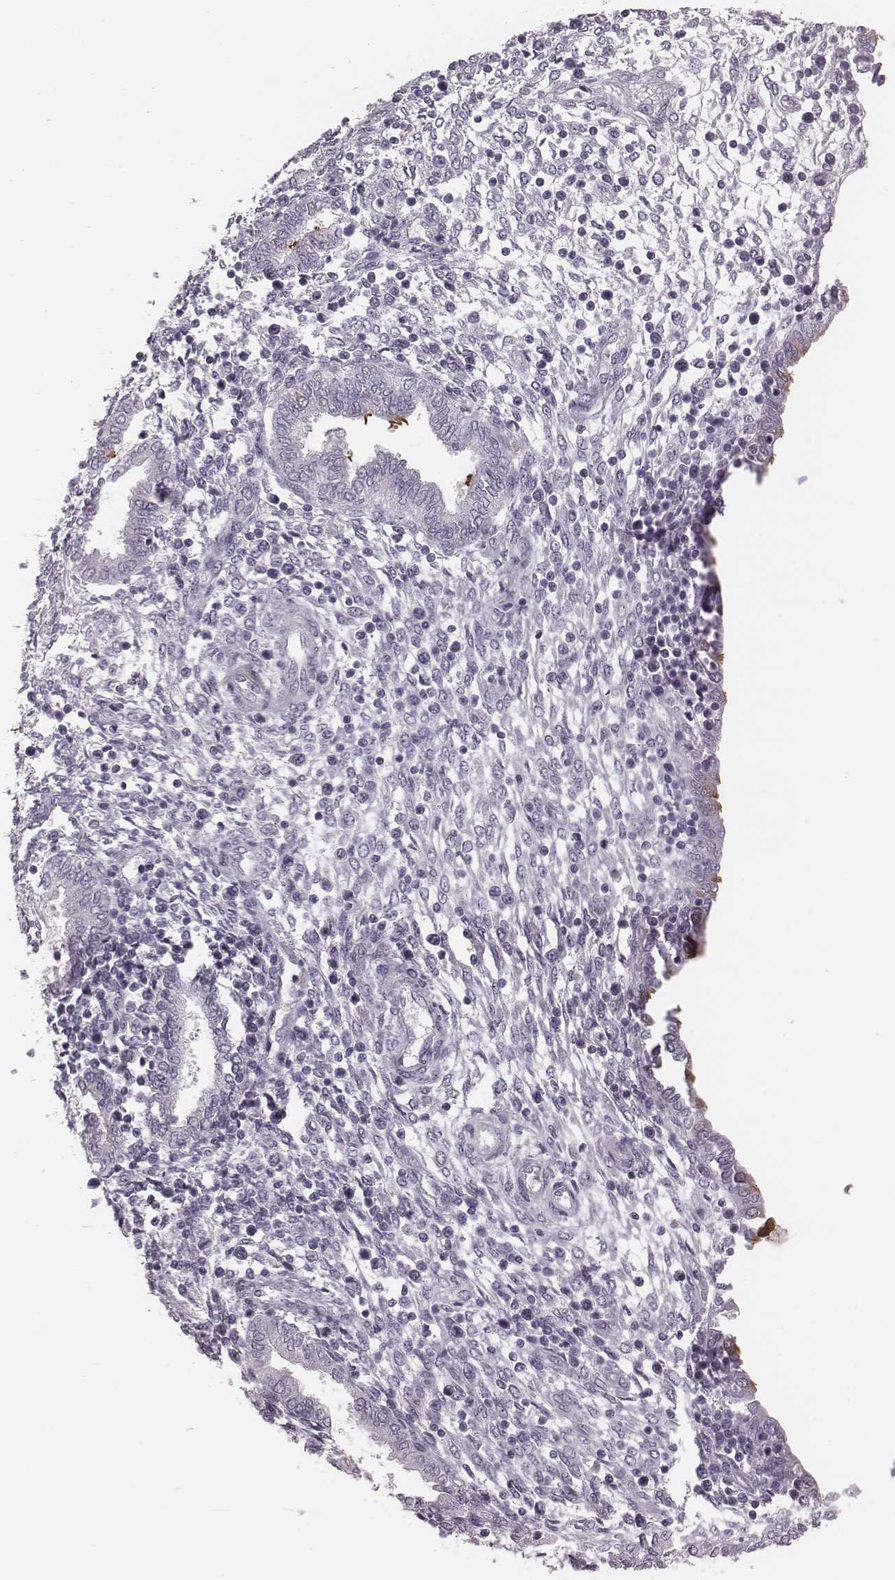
{"staining": {"intensity": "negative", "quantity": "none", "location": "none"}, "tissue": "endometrium", "cell_type": "Cells in endometrial stroma", "image_type": "normal", "snomed": [{"axis": "morphology", "description": "Normal tissue, NOS"}, {"axis": "topography", "description": "Endometrium"}], "caption": "The photomicrograph shows no staining of cells in endometrial stroma in normal endometrium.", "gene": "SPA17", "patient": {"sex": "female", "age": 42}}